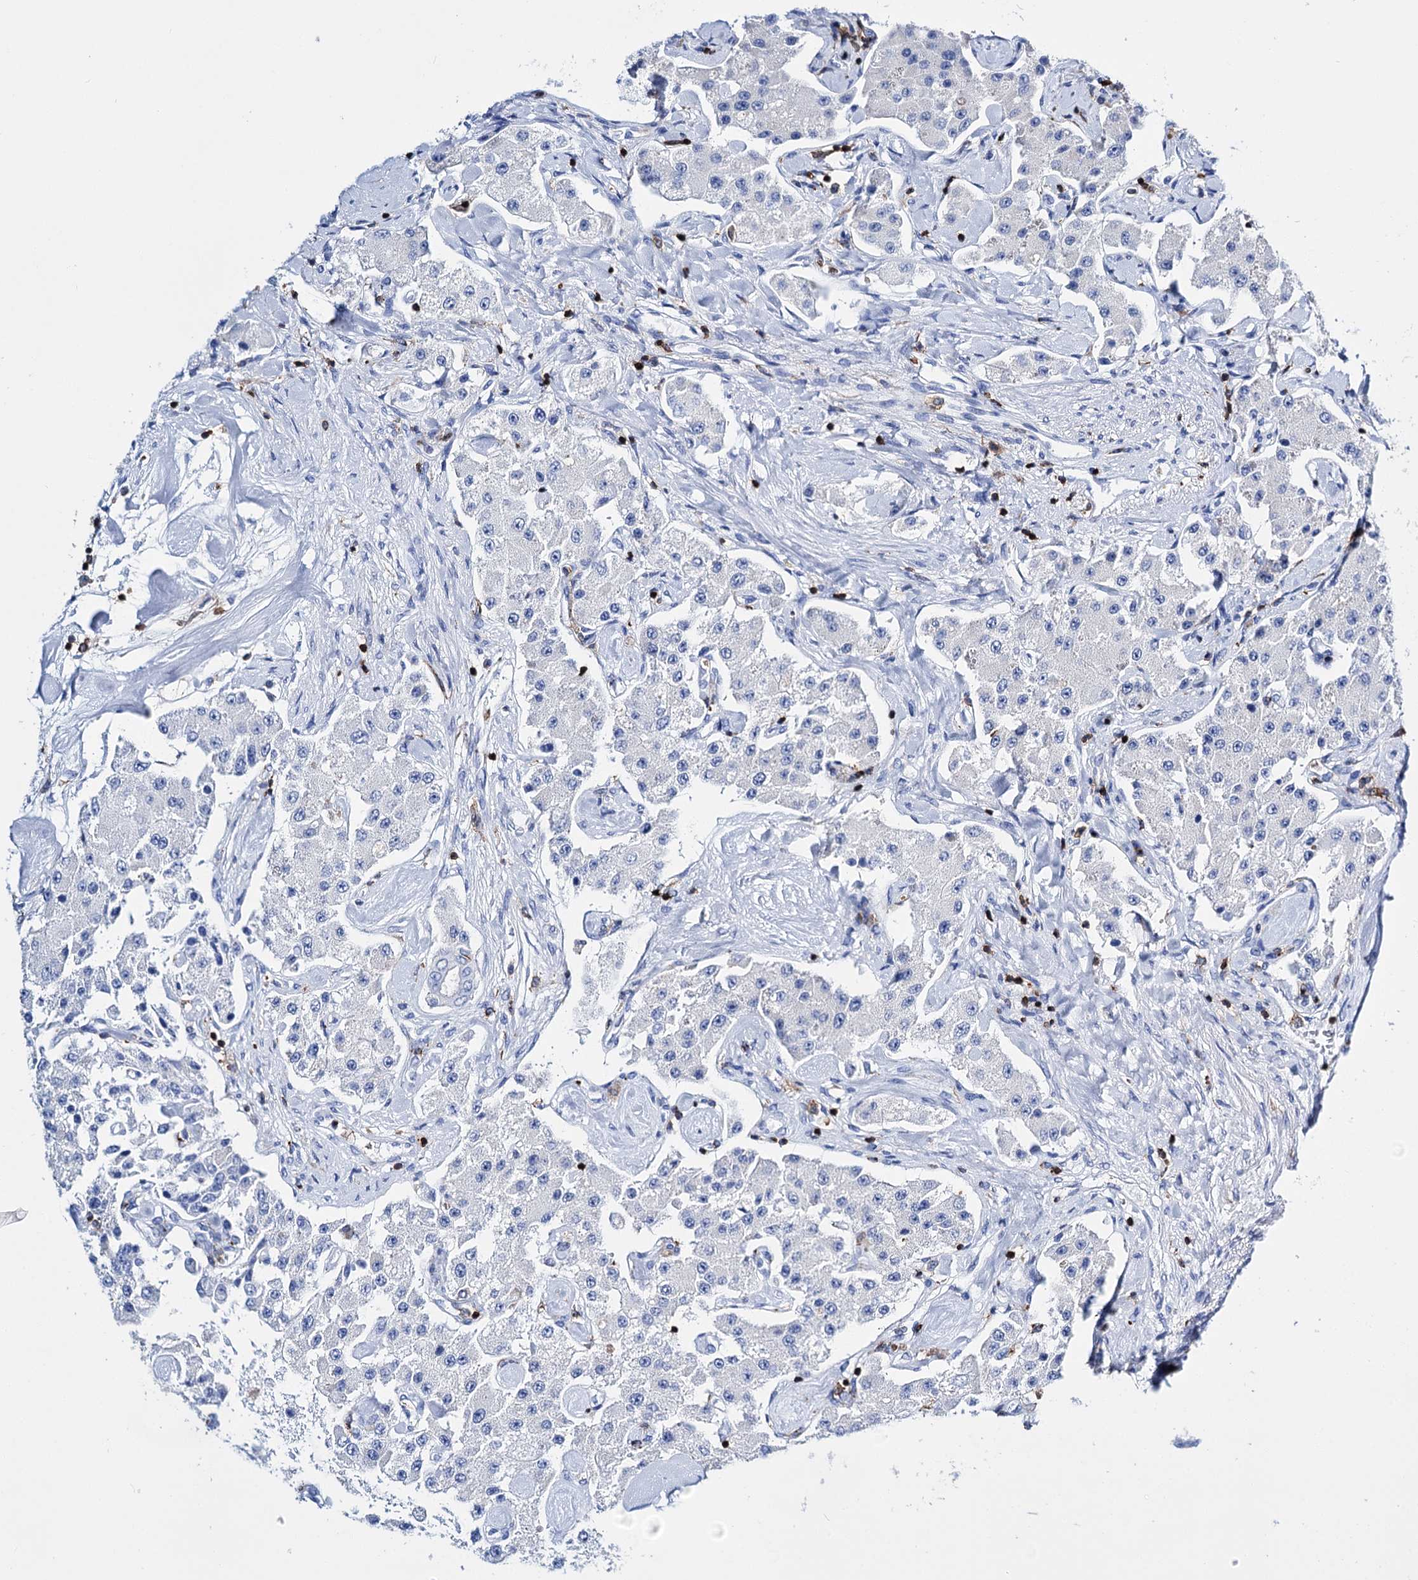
{"staining": {"intensity": "negative", "quantity": "none", "location": "none"}, "tissue": "carcinoid", "cell_type": "Tumor cells", "image_type": "cancer", "snomed": [{"axis": "morphology", "description": "Carcinoid, malignant, NOS"}, {"axis": "topography", "description": "Pancreas"}], "caption": "Tumor cells show no significant protein staining in carcinoid (malignant).", "gene": "DEF6", "patient": {"sex": "male", "age": 41}}